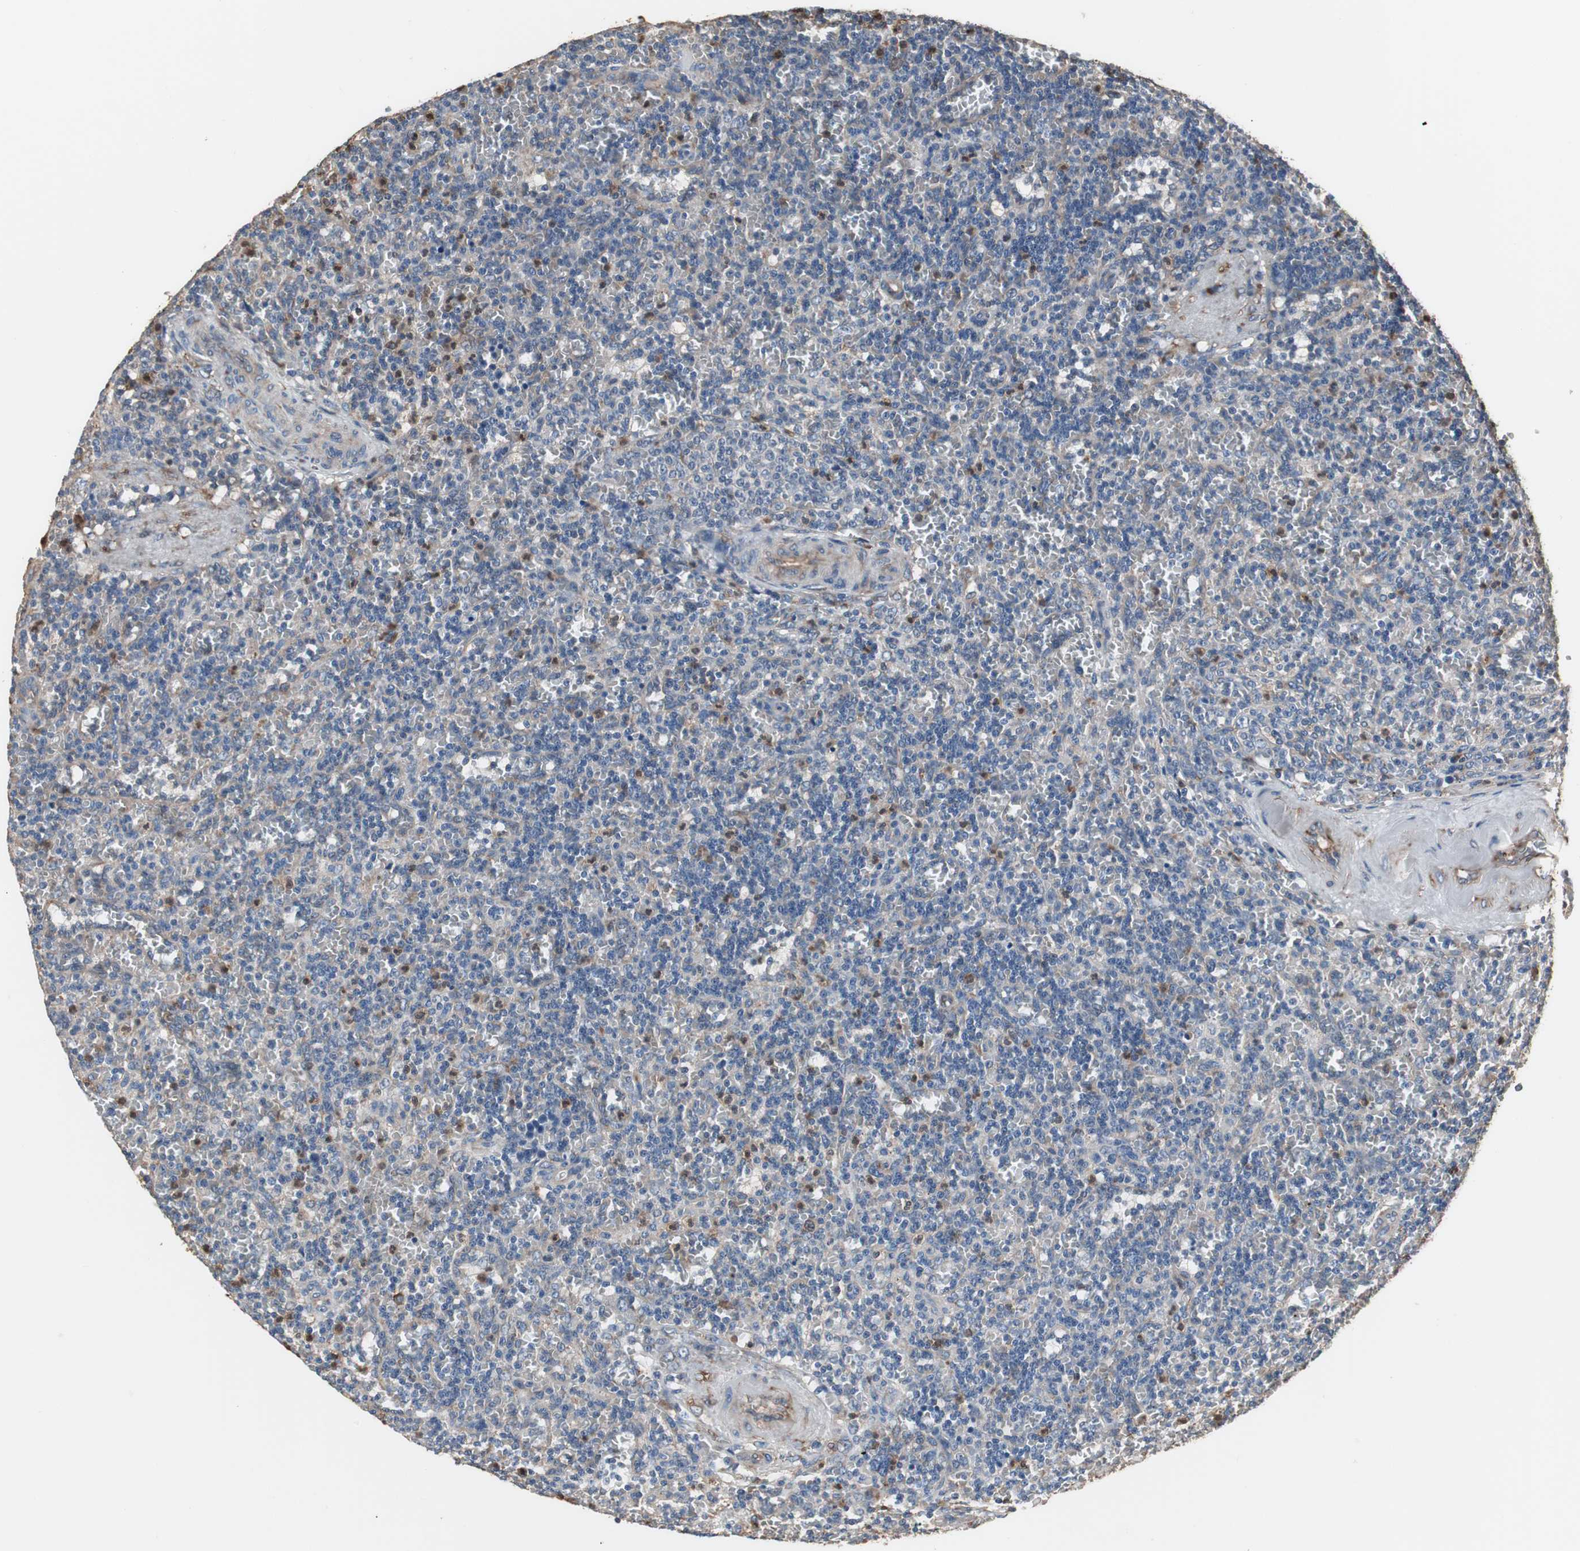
{"staining": {"intensity": "weak", "quantity": "25%-75%", "location": "cytoplasmic/membranous"}, "tissue": "lymphoma", "cell_type": "Tumor cells", "image_type": "cancer", "snomed": [{"axis": "morphology", "description": "Malignant lymphoma, non-Hodgkin's type, Low grade"}, {"axis": "topography", "description": "Spleen"}], "caption": "A brown stain labels weak cytoplasmic/membranous expression of a protein in malignant lymphoma, non-Hodgkin's type (low-grade) tumor cells.", "gene": "CALU", "patient": {"sex": "male", "age": 73}}